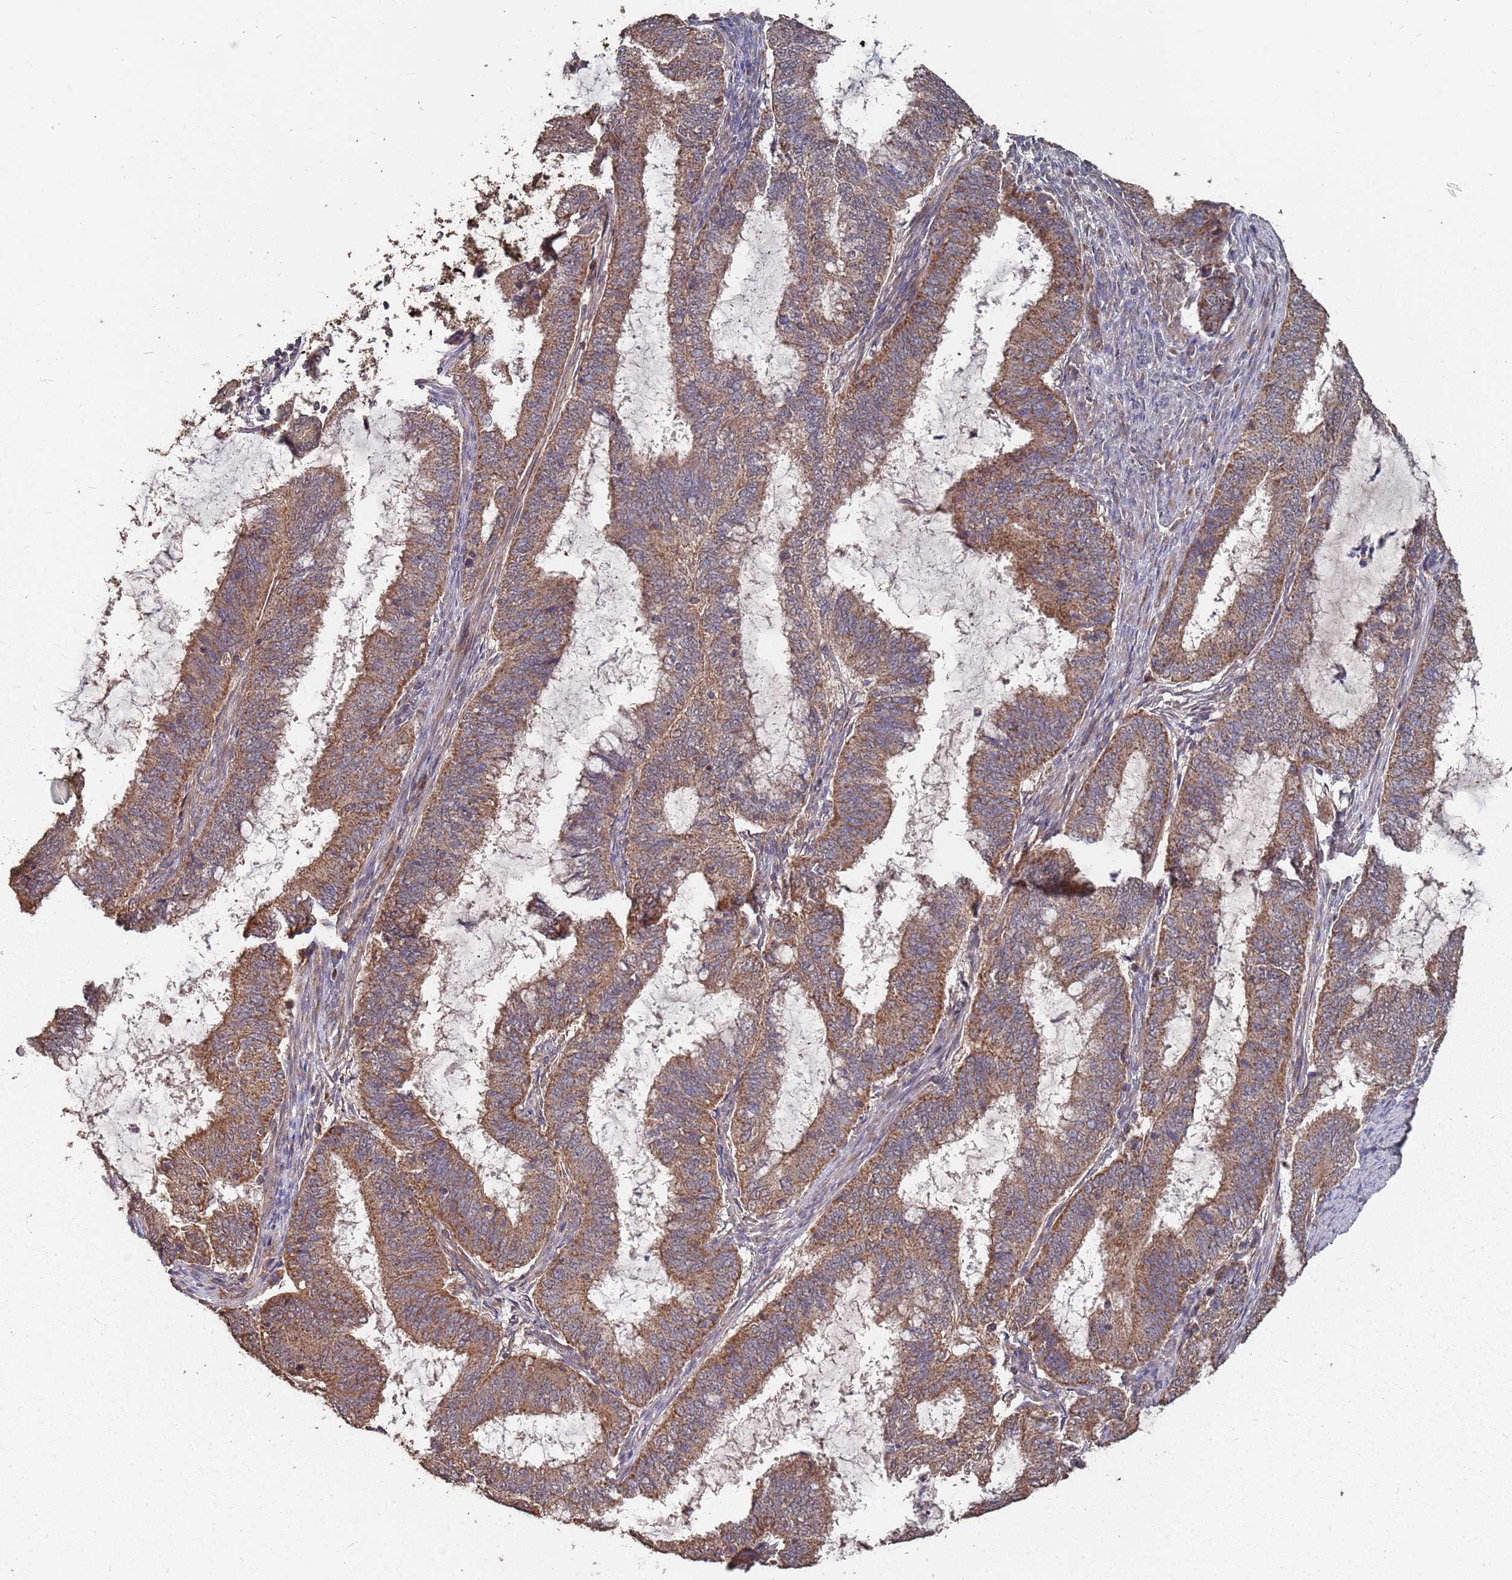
{"staining": {"intensity": "moderate", "quantity": ">75%", "location": "cytoplasmic/membranous"}, "tissue": "endometrial cancer", "cell_type": "Tumor cells", "image_type": "cancer", "snomed": [{"axis": "morphology", "description": "Adenocarcinoma, NOS"}, {"axis": "topography", "description": "Endometrium"}], "caption": "Human endometrial cancer (adenocarcinoma) stained for a protein (brown) shows moderate cytoplasmic/membranous positive staining in about >75% of tumor cells.", "gene": "PRORP", "patient": {"sex": "female", "age": 51}}